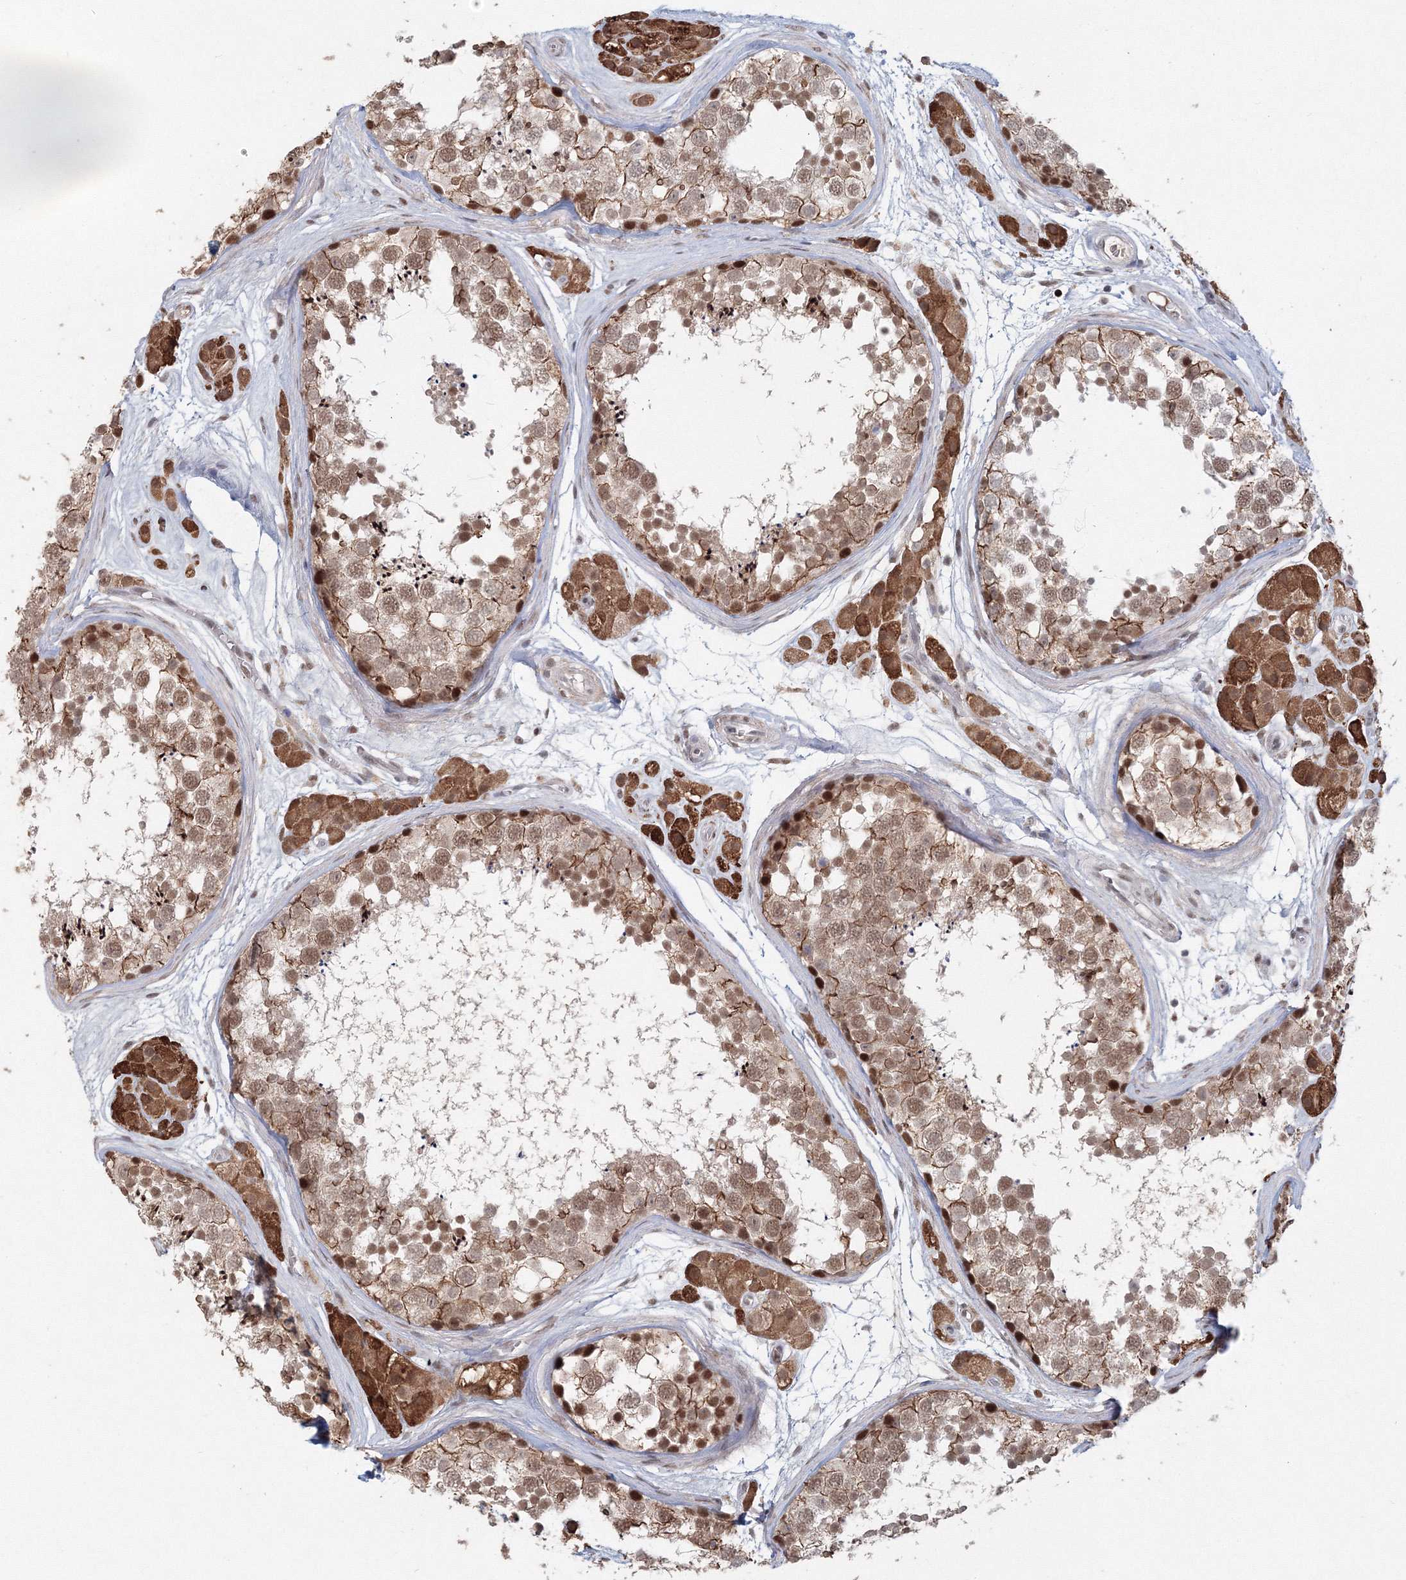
{"staining": {"intensity": "moderate", "quantity": ">75%", "location": "nuclear"}, "tissue": "testis", "cell_type": "Cells in seminiferous ducts", "image_type": "normal", "snomed": [{"axis": "morphology", "description": "Normal tissue, NOS"}, {"axis": "topography", "description": "Testis"}], "caption": "Human testis stained for a protein (brown) demonstrates moderate nuclear positive expression in about >75% of cells in seminiferous ducts.", "gene": "IWS1", "patient": {"sex": "male", "age": 56}}